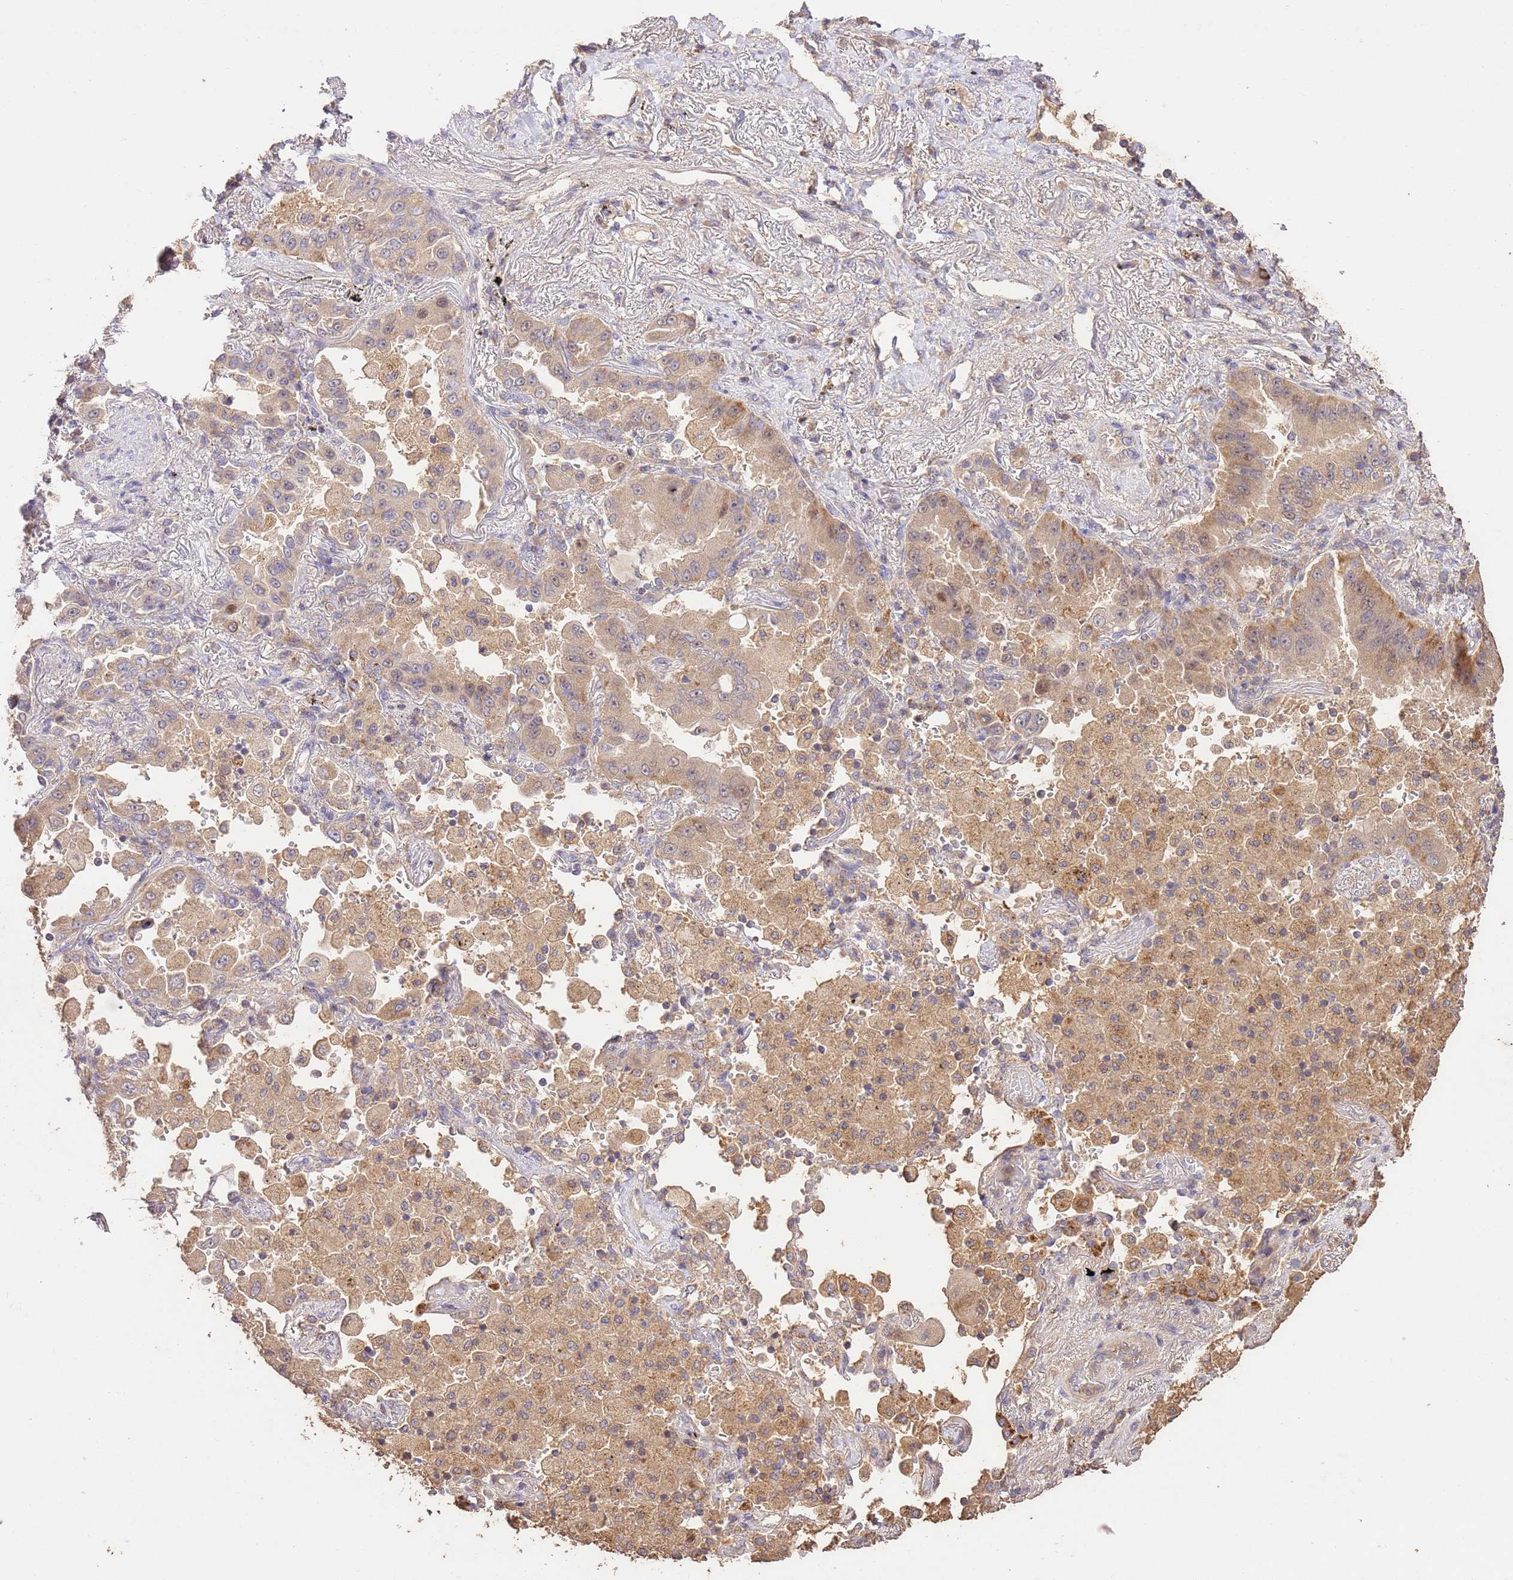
{"staining": {"intensity": "weak", "quantity": ">75%", "location": "cytoplasmic/membranous"}, "tissue": "lung cancer", "cell_type": "Tumor cells", "image_type": "cancer", "snomed": [{"axis": "morphology", "description": "Squamous cell carcinoma, NOS"}, {"axis": "topography", "description": "Lung"}], "caption": "An image showing weak cytoplasmic/membranous staining in about >75% of tumor cells in lung cancer (squamous cell carcinoma), as visualized by brown immunohistochemical staining.", "gene": "LRRC28", "patient": {"sex": "male", "age": 74}}